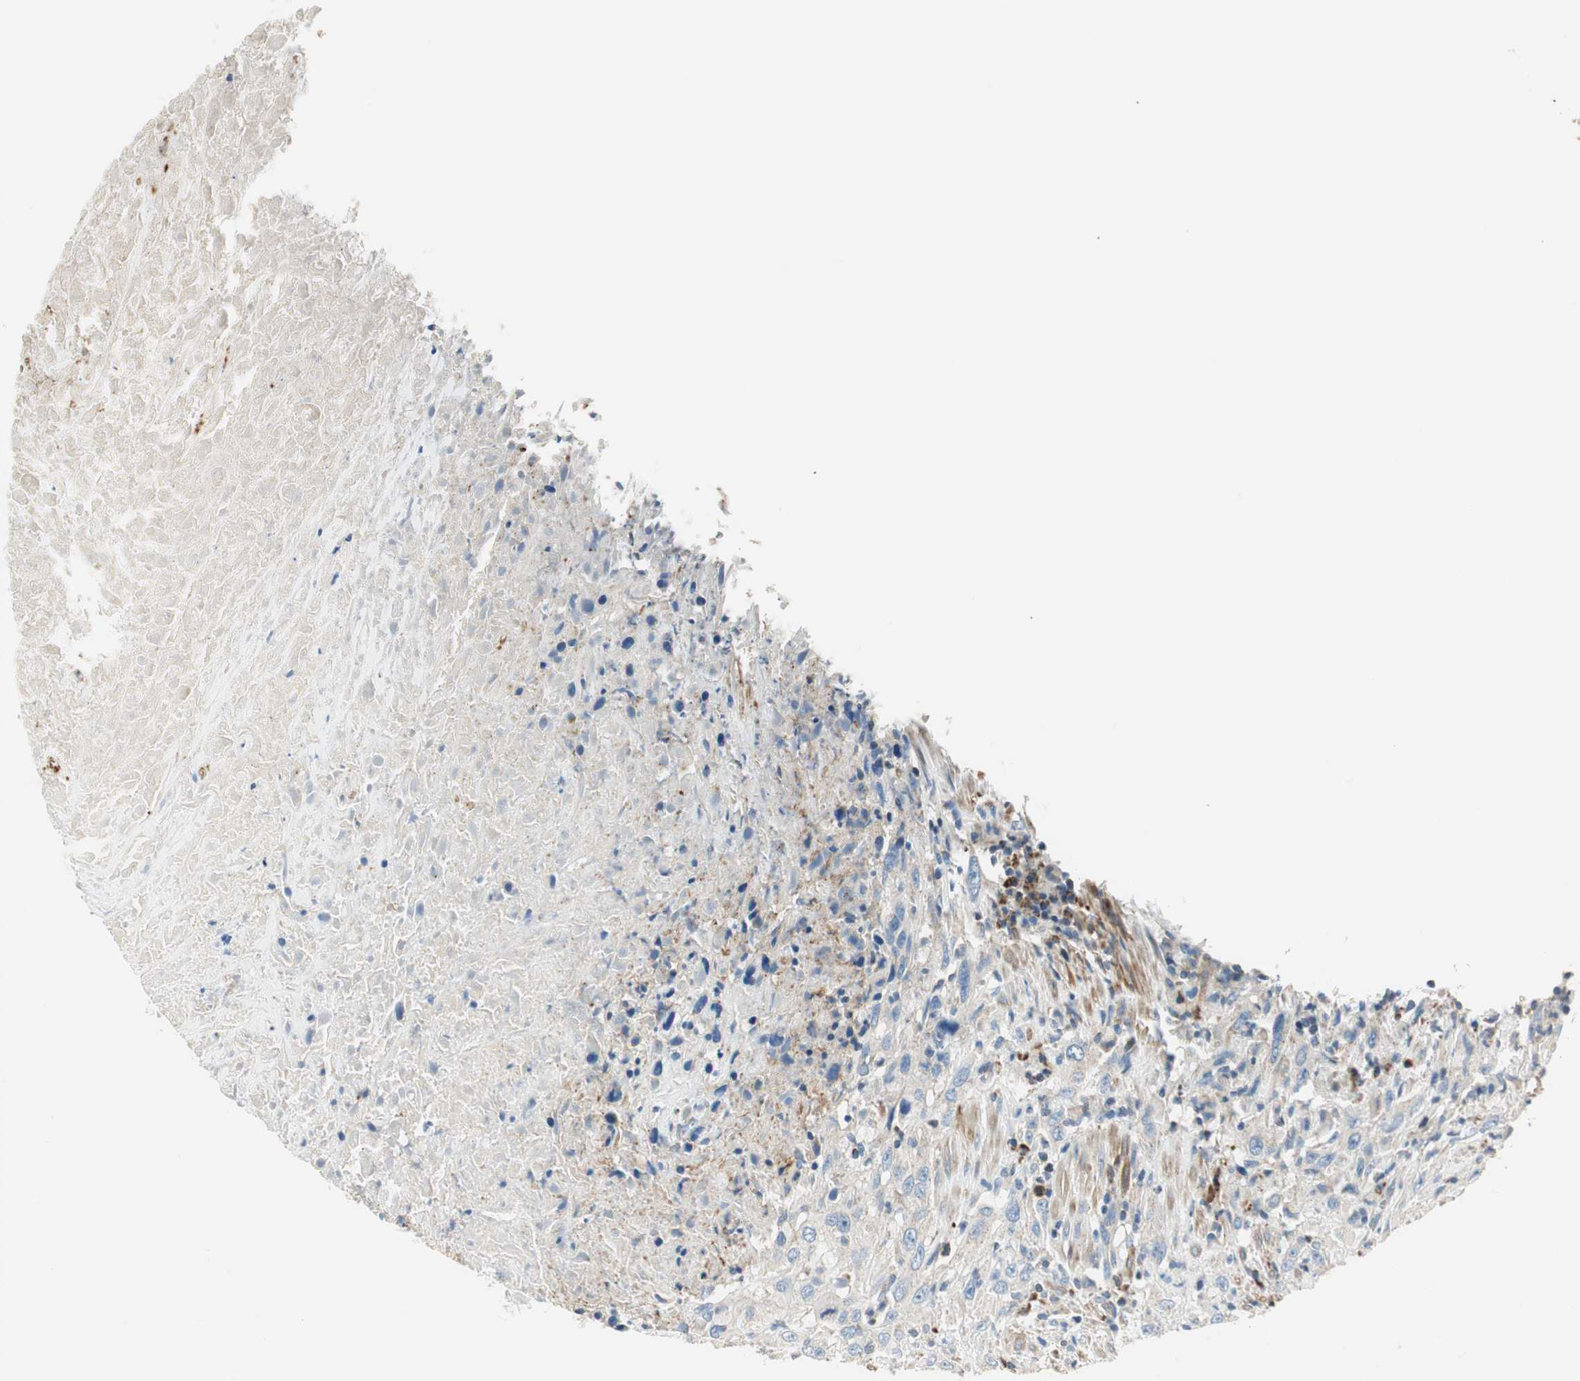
{"staining": {"intensity": "negative", "quantity": "none", "location": "none"}, "tissue": "urothelial cancer", "cell_type": "Tumor cells", "image_type": "cancer", "snomed": [{"axis": "morphology", "description": "Urothelial carcinoma, High grade"}, {"axis": "topography", "description": "Urinary bladder"}], "caption": "A high-resolution image shows immunohistochemistry (IHC) staining of urothelial cancer, which displays no significant staining in tumor cells.", "gene": "RORB", "patient": {"sex": "male", "age": 61}}